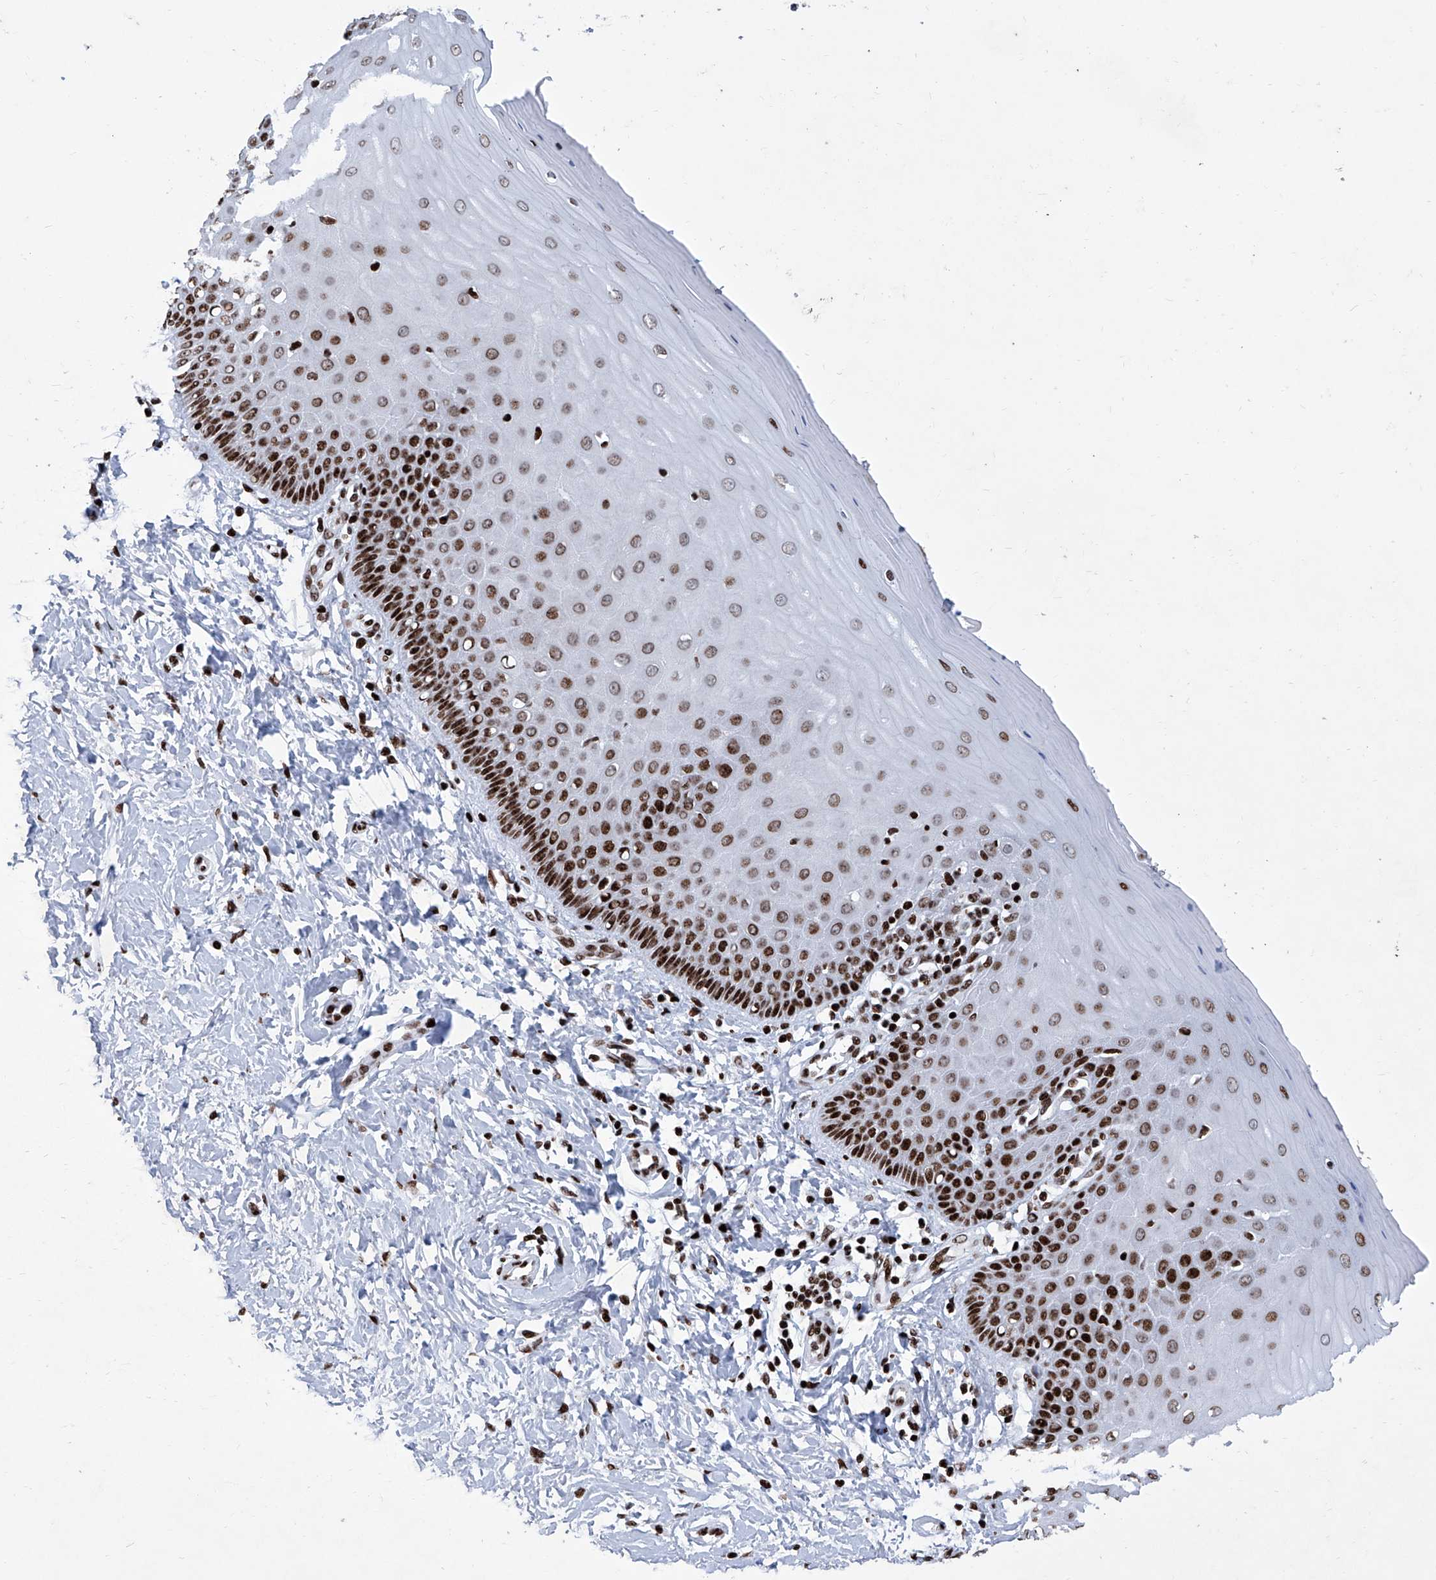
{"staining": {"intensity": "strong", "quantity": ">75%", "location": "nuclear"}, "tissue": "cervix", "cell_type": "Glandular cells", "image_type": "normal", "snomed": [{"axis": "morphology", "description": "Normal tissue, NOS"}, {"axis": "topography", "description": "Cervix"}], "caption": "The image shows immunohistochemical staining of unremarkable cervix. There is strong nuclear expression is seen in about >75% of glandular cells.", "gene": "HEY2", "patient": {"sex": "female", "age": 55}}